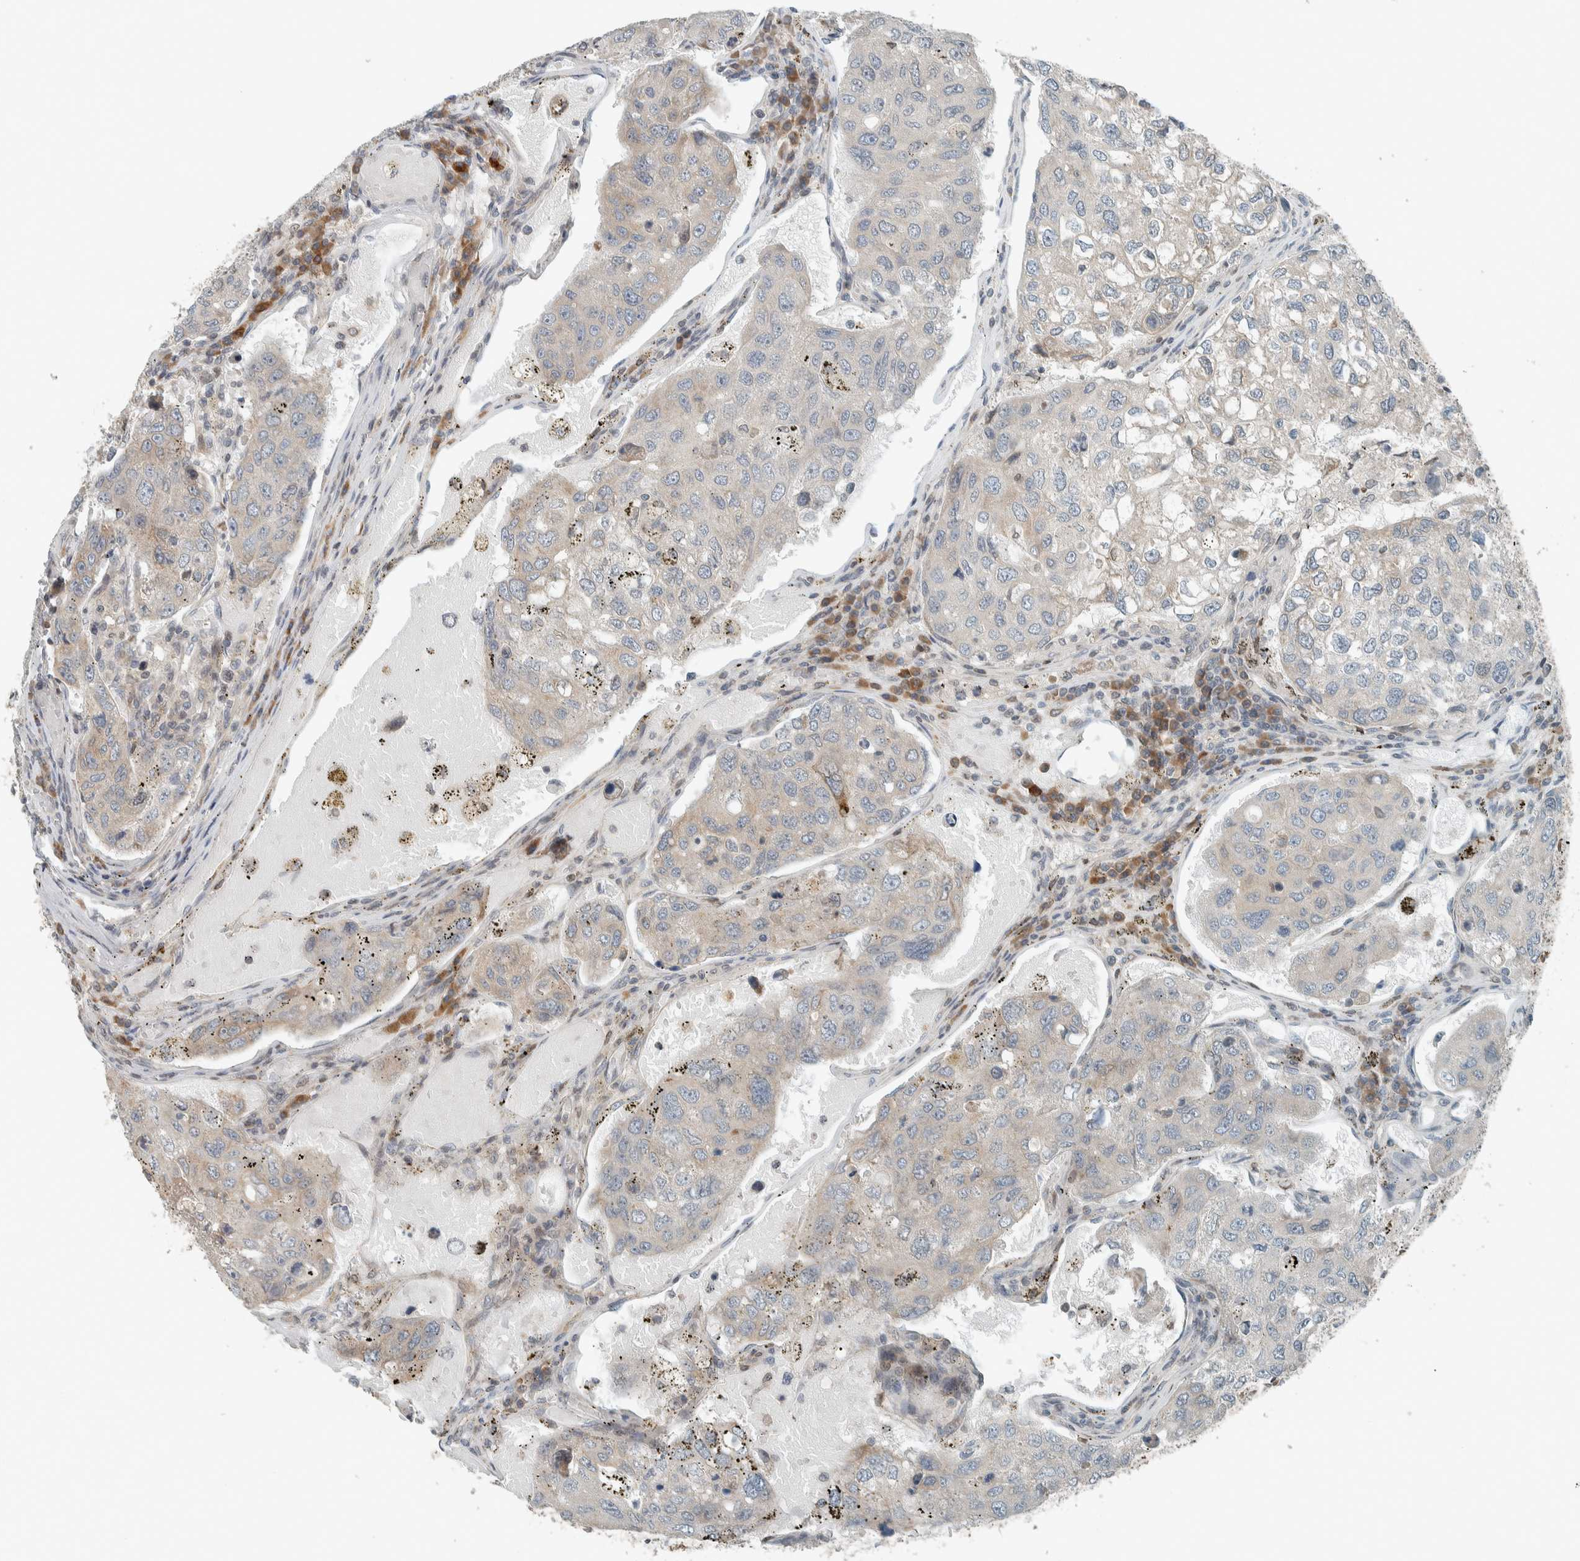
{"staining": {"intensity": "weak", "quantity": "<25%", "location": "cytoplasmic/membranous"}, "tissue": "urothelial cancer", "cell_type": "Tumor cells", "image_type": "cancer", "snomed": [{"axis": "morphology", "description": "Urothelial carcinoma, High grade"}, {"axis": "topography", "description": "Lymph node"}, {"axis": "topography", "description": "Urinary bladder"}], "caption": "A high-resolution micrograph shows IHC staining of urothelial cancer, which demonstrates no significant expression in tumor cells.", "gene": "SEL1L", "patient": {"sex": "male", "age": 51}}